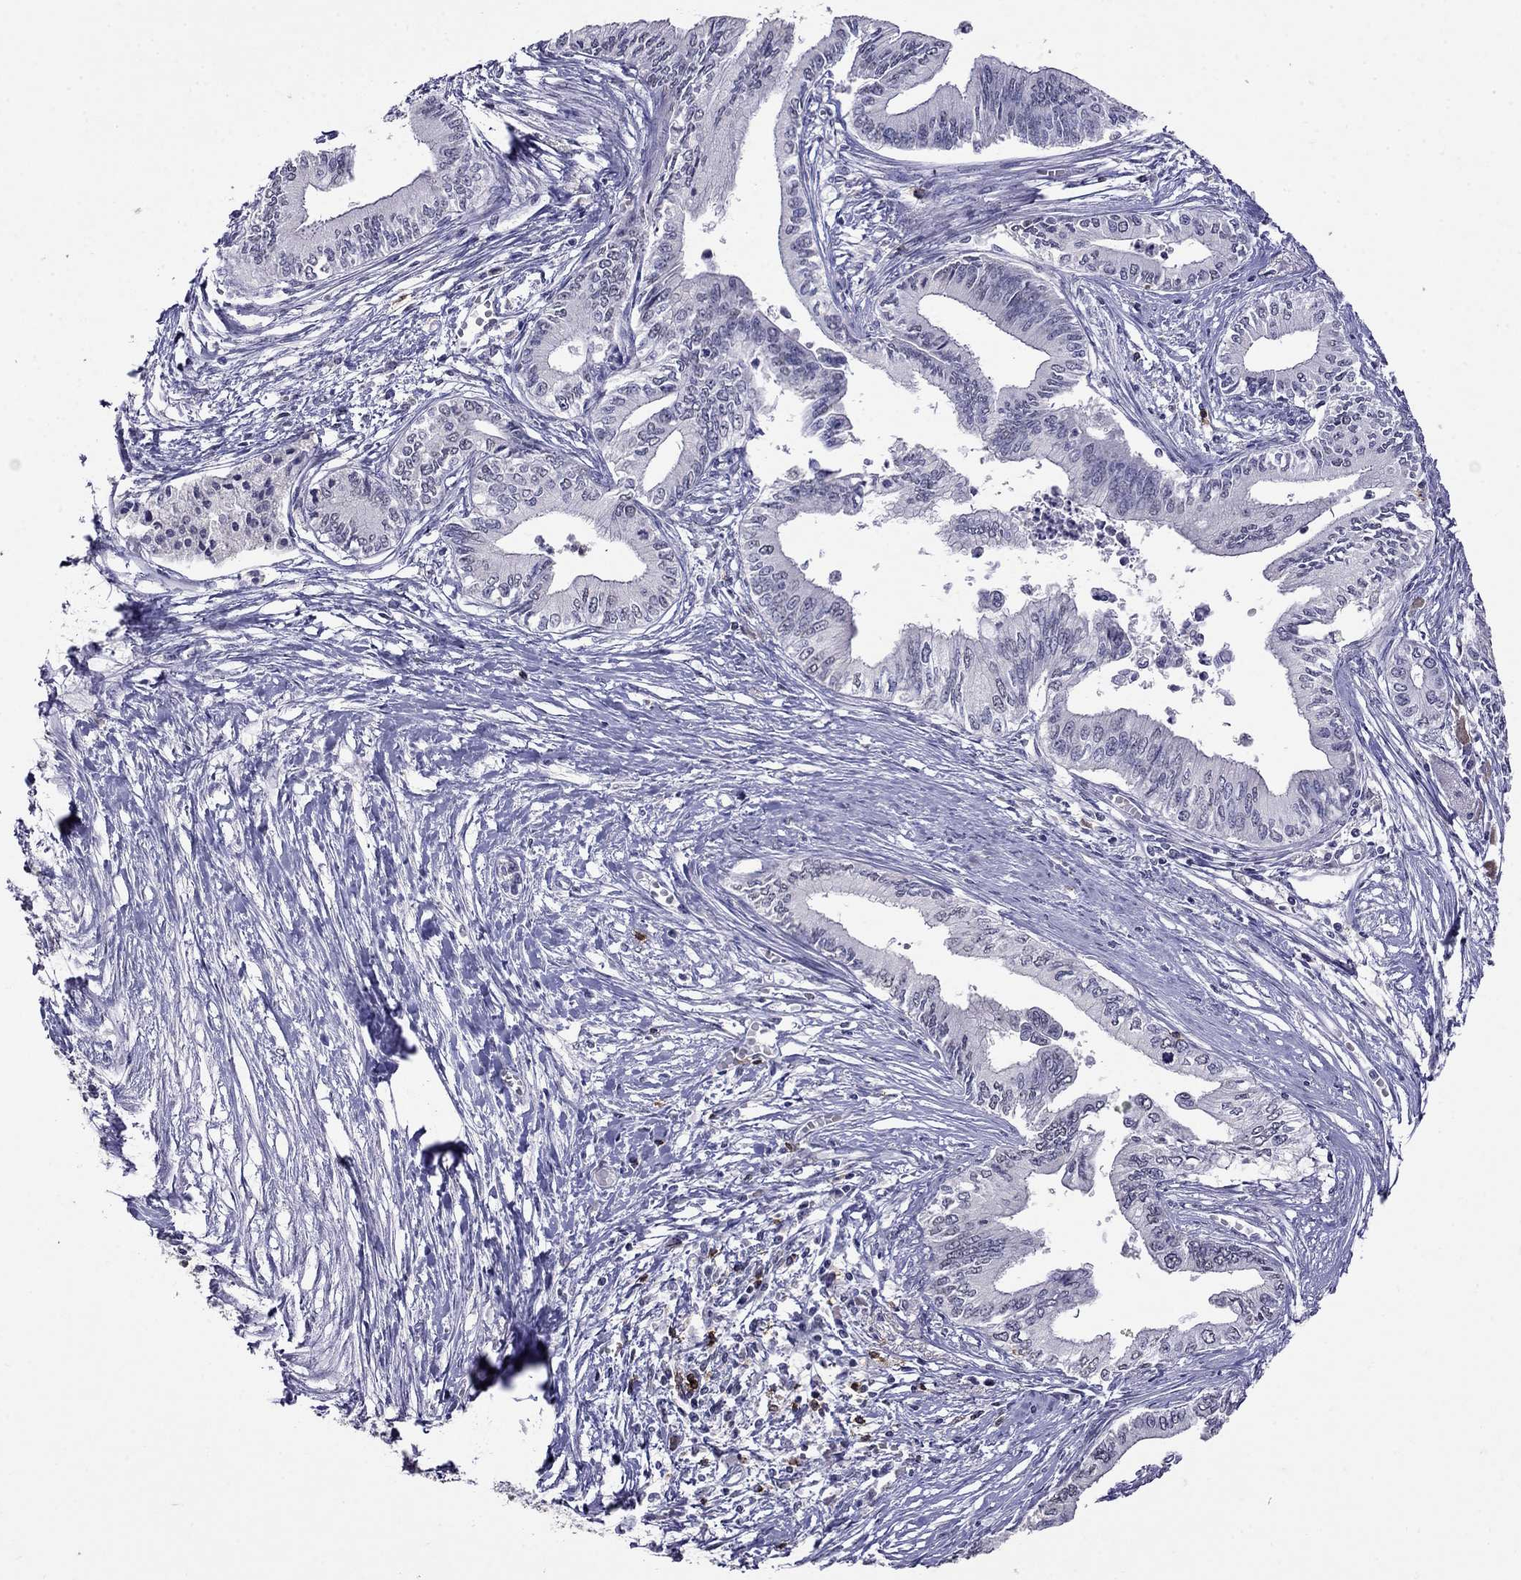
{"staining": {"intensity": "negative", "quantity": "none", "location": "none"}, "tissue": "pancreatic cancer", "cell_type": "Tumor cells", "image_type": "cancer", "snomed": [{"axis": "morphology", "description": "Adenocarcinoma, NOS"}, {"axis": "topography", "description": "Pancreas"}], "caption": "This image is of pancreatic cancer (adenocarcinoma) stained with IHC to label a protein in brown with the nuclei are counter-stained blue. There is no staining in tumor cells.", "gene": "CD8B", "patient": {"sex": "female", "age": 61}}